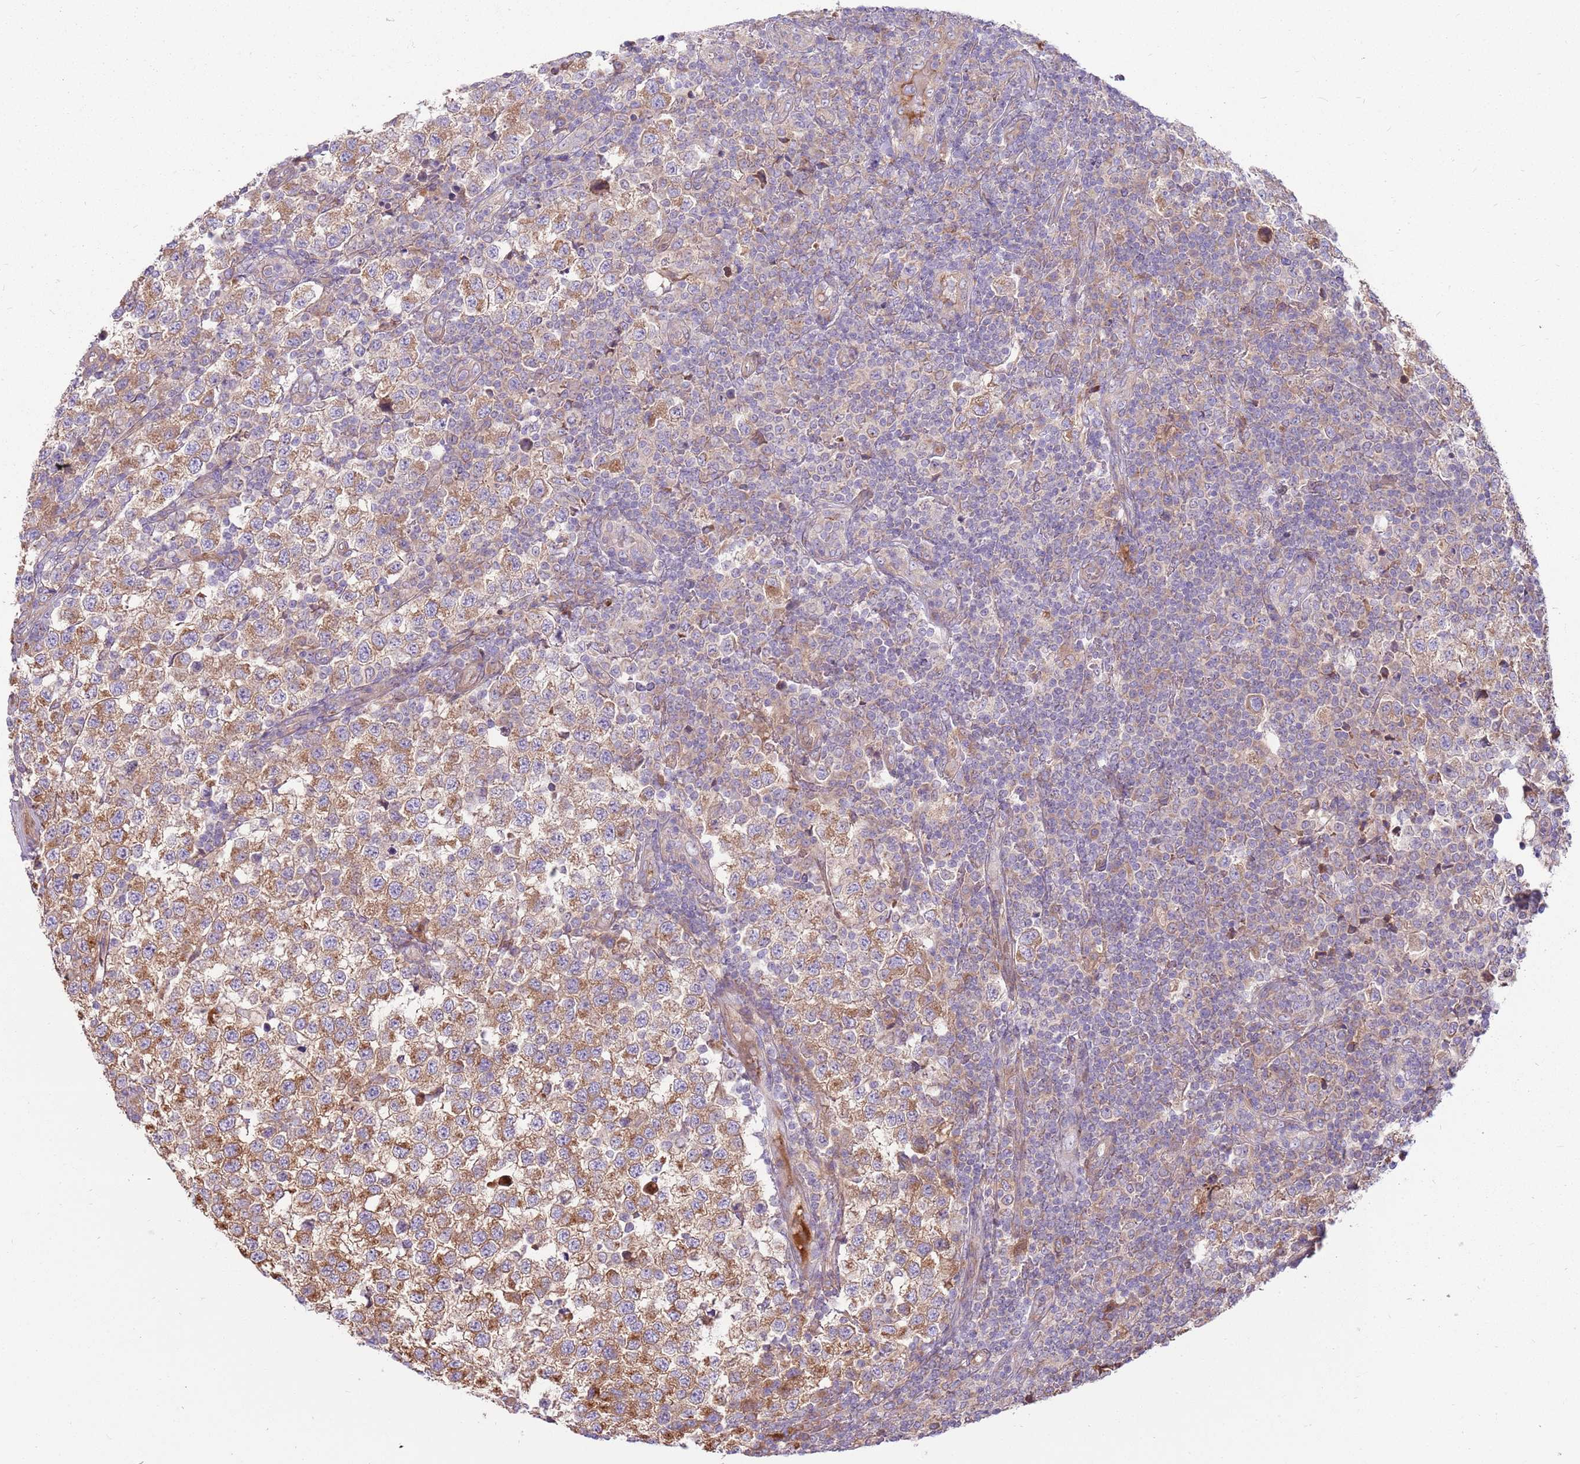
{"staining": {"intensity": "moderate", "quantity": ">75%", "location": "cytoplasmic/membranous"}, "tissue": "testis cancer", "cell_type": "Tumor cells", "image_type": "cancer", "snomed": [{"axis": "morphology", "description": "Seminoma, NOS"}, {"axis": "topography", "description": "Testis"}], "caption": "Immunohistochemical staining of testis seminoma exhibits medium levels of moderate cytoplasmic/membranous protein positivity in about >75% of tumor cells.", "gene": "EMC1", "patient": {"sex": "male", "age": 34}}